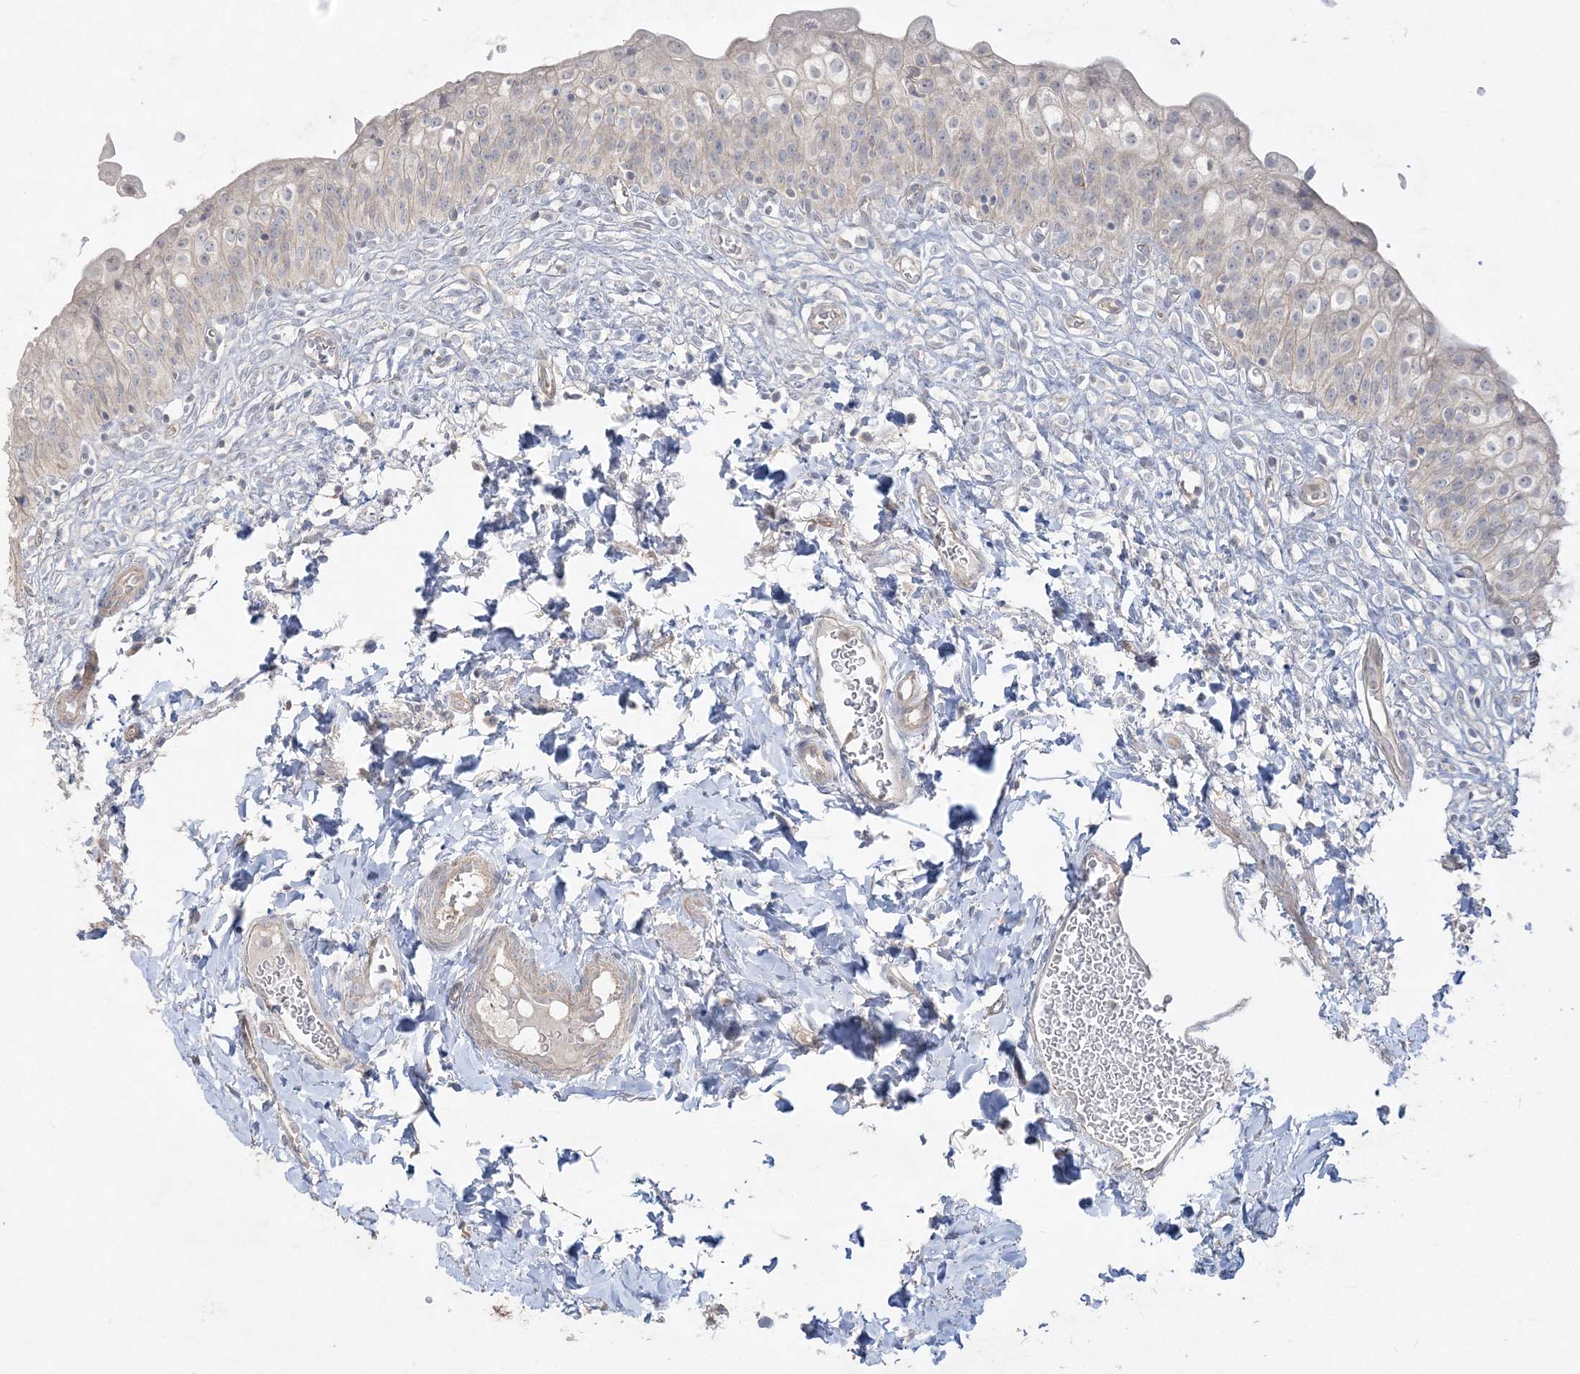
{"staining": {"intensity": "negative", "quantity": "none", "location": "none"}, "tissue": "urinary bladder", "cell_type": "Urothelial cells", "image_type": "normal", "snomed": [{"axis": "morphology", "description": "Normal tissue, NOS"}, {"axis": "topography", "description": "Urinary bladder"}], "caption": "The micrograph reveals no significant positivity in urothelial cells of urinary bladder.", "gene": "SH3BP4", "patient": {"sex": "male", "age": 55}}